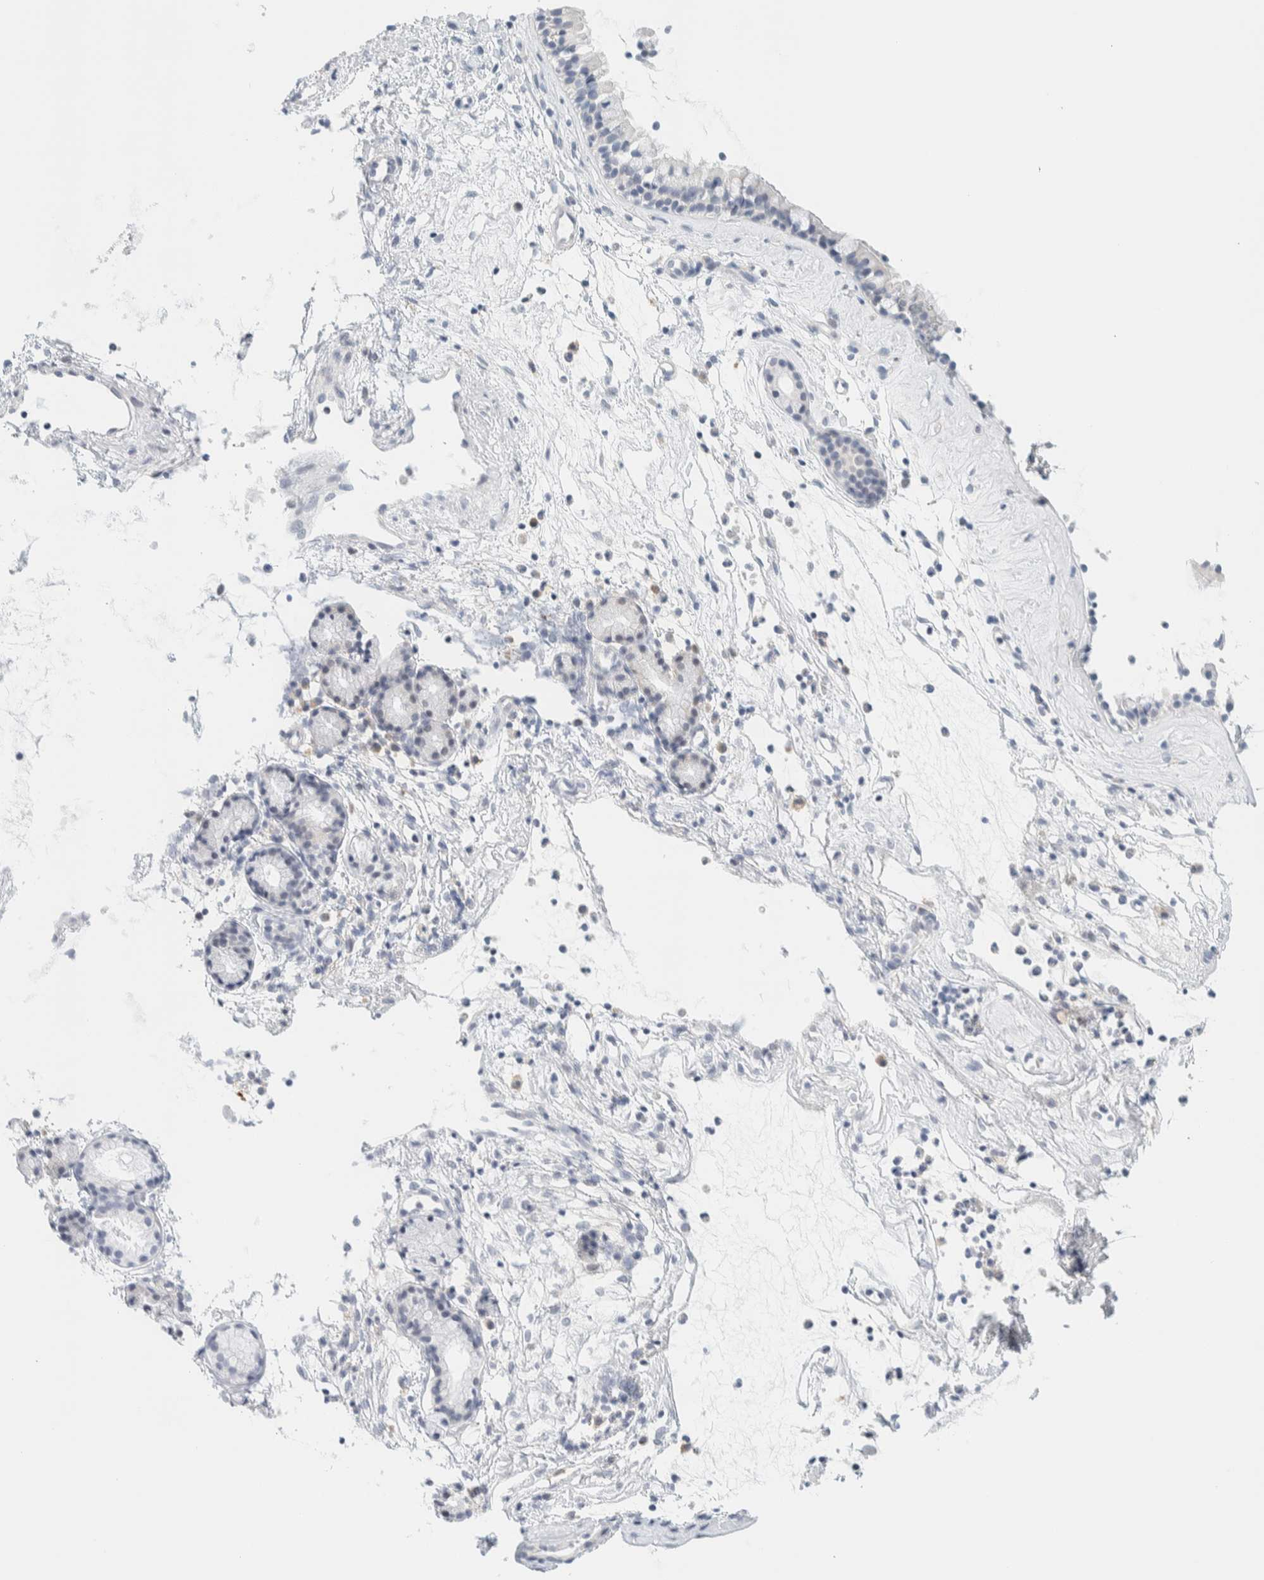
{"staining": {"intensity": "negative", "quantity": "none", "location": "none"}, "tissue": "nasopharynx", "cell_type": "Respiratory epithelial cells", "image_type": "normal", "snomed": [{"axis": "morphology", "description": "Normal tissue, NOS"}, {"axis": "topography", "description": "Nasopharynx"}], "caption": "Respiratory epithelial cells show no significant staining in normal nasopharynx. (Immunohistochemistry, brightfield microscopy, high magnification).", "gene": "SPNS3", "patient": {"sex": "female", "age": 42}}